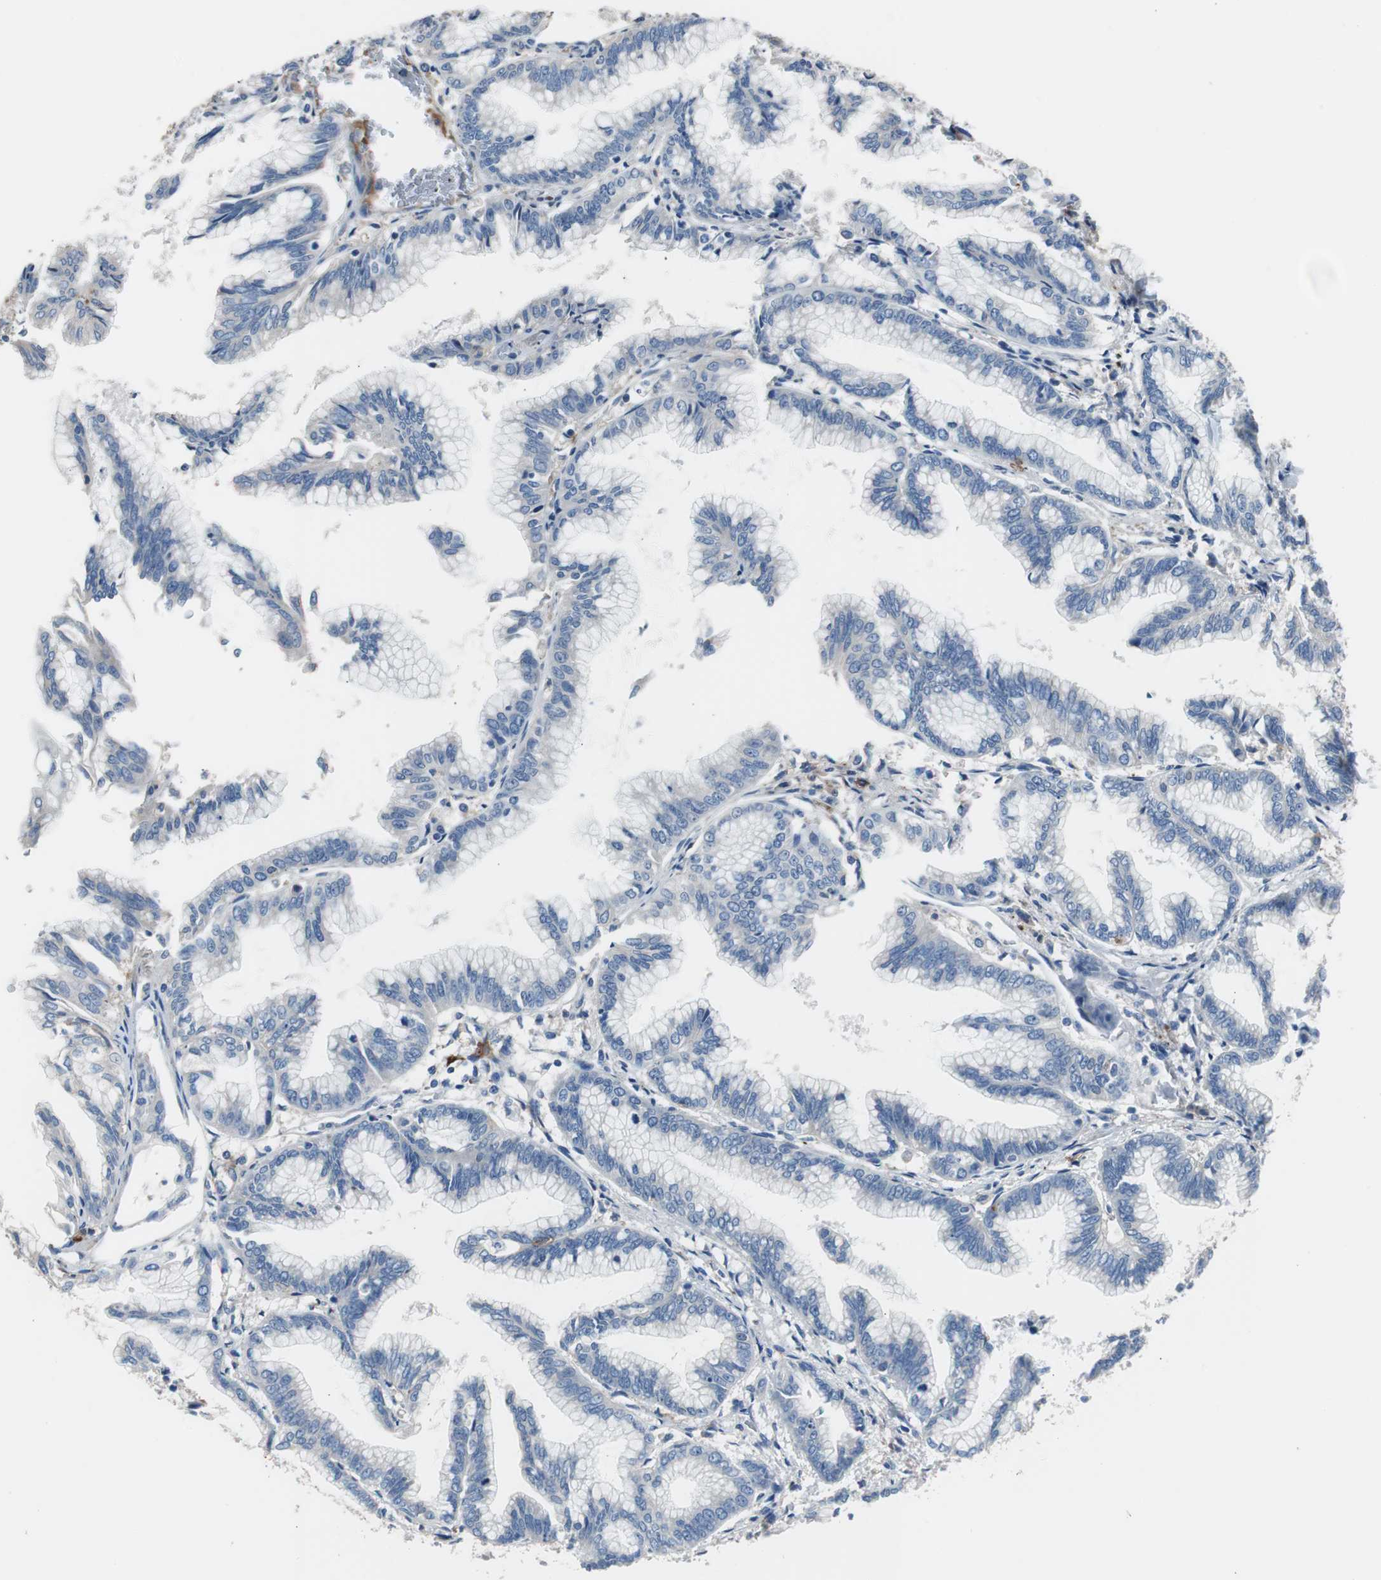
{"staining": {"intensity": "negative", "quantity": "none", "location": "none"}, "tissue": "pancreatic cancer", "cell_type": "Tumor cells", "image_type": "cancer", "snomed": [{"axis": "morphology", "description": "Adenocarcinoma, NOS"}, {"axis": "topography", "description": "Pancreas"}], "caption": "There is no significant positivity in tumor cells of pancreatic adenocarcinoma.", "gene": "FCGR2B", "patient": {"sex": "female", "age": 64}}